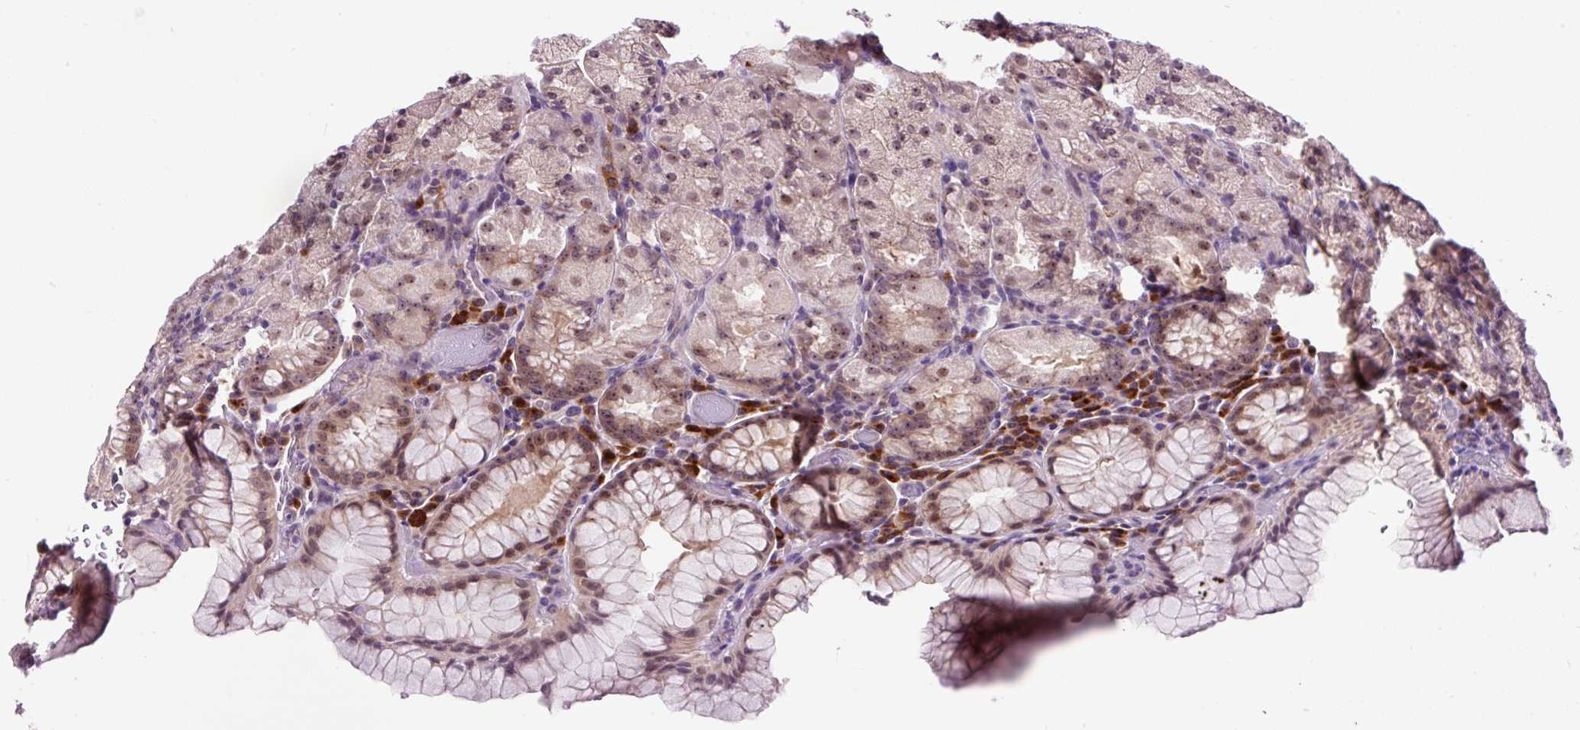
{"staining": {"intensity": "weak", "quantity": ">75%", "location": "cytoplasmic/membranous,nuclear"}, "tissue": "stomach", "cell_type": "Glandular cells", "image_type": "normal", "snomed": [{"axis": "morphology", "description": "Normal tissue, NOS"}, {"axis": "topography", "description": "Stomach, upper"}, {"axis": "topography", "description": "Stomach, lower"}], "caption": "A brown stain labels weak cytoplasmic/membranous,nuclear staining of a protein in glandular cells of normal human stomach. Using DAB (brown) and hematoxylin (blue) stains, captured at high magnification using brightfield microscopy.", "gene": "NOM1", "patient": {"sex": "male", "age": 80}}